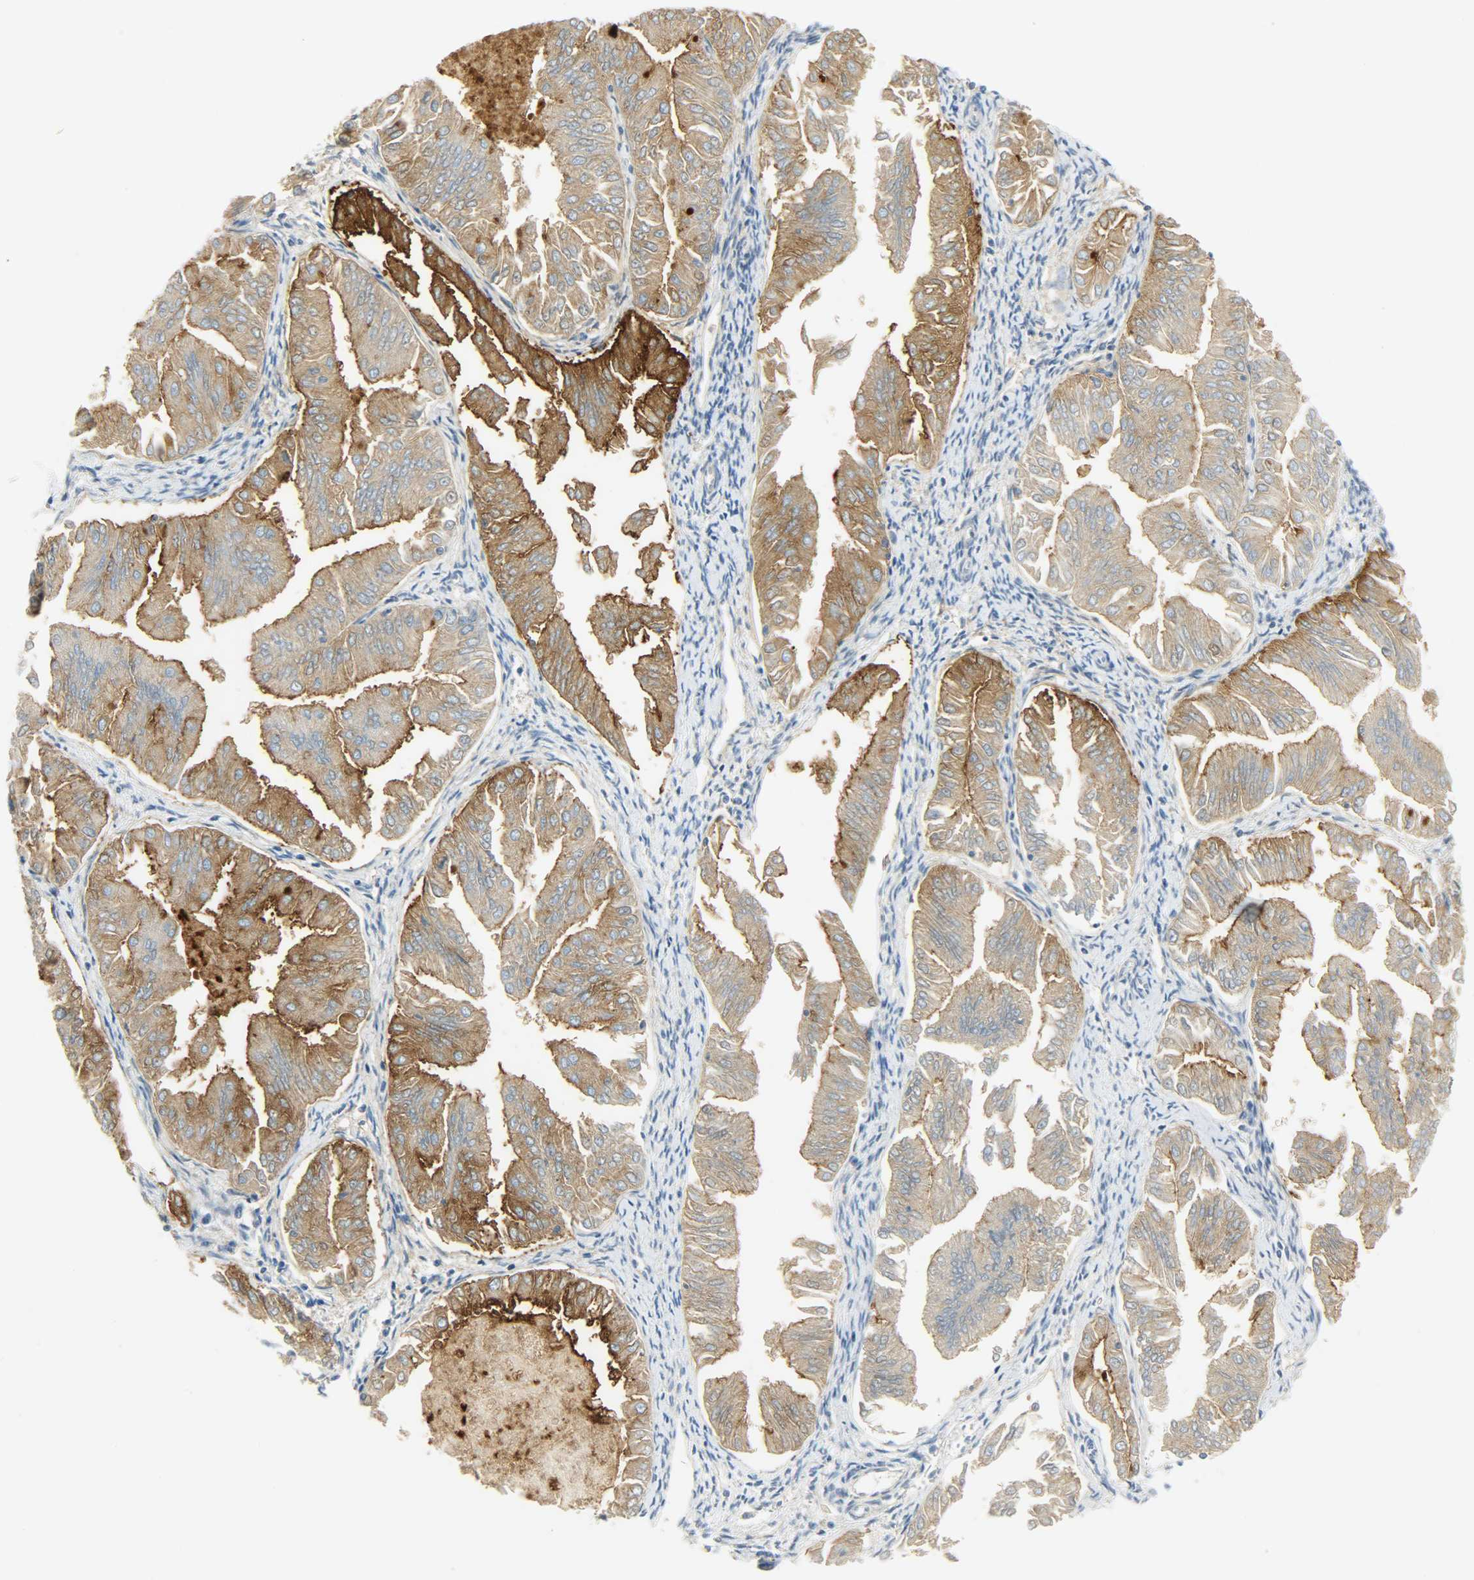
{"staining": {"intensity": "strong", "quantity": ">75%", "location": "cytoplasmic/membranous"}, "tissue": "endometrial cancer", "cell_type": "Tumor cells", "image_type": "cancer", "snomed": [{"axis": "morphology", "description": "Adenocarcinoma, NOS"}, {"axis": "topography", "description": "Endometrium"}], "caption": "A brown stain highlights strong cytoplasmic/membranous staining of a protein in human endometrial cancer (adenocarcinoma) tumor cells.", "gene": "PROM1", "patient": {"sex": "female", "age": 53}}